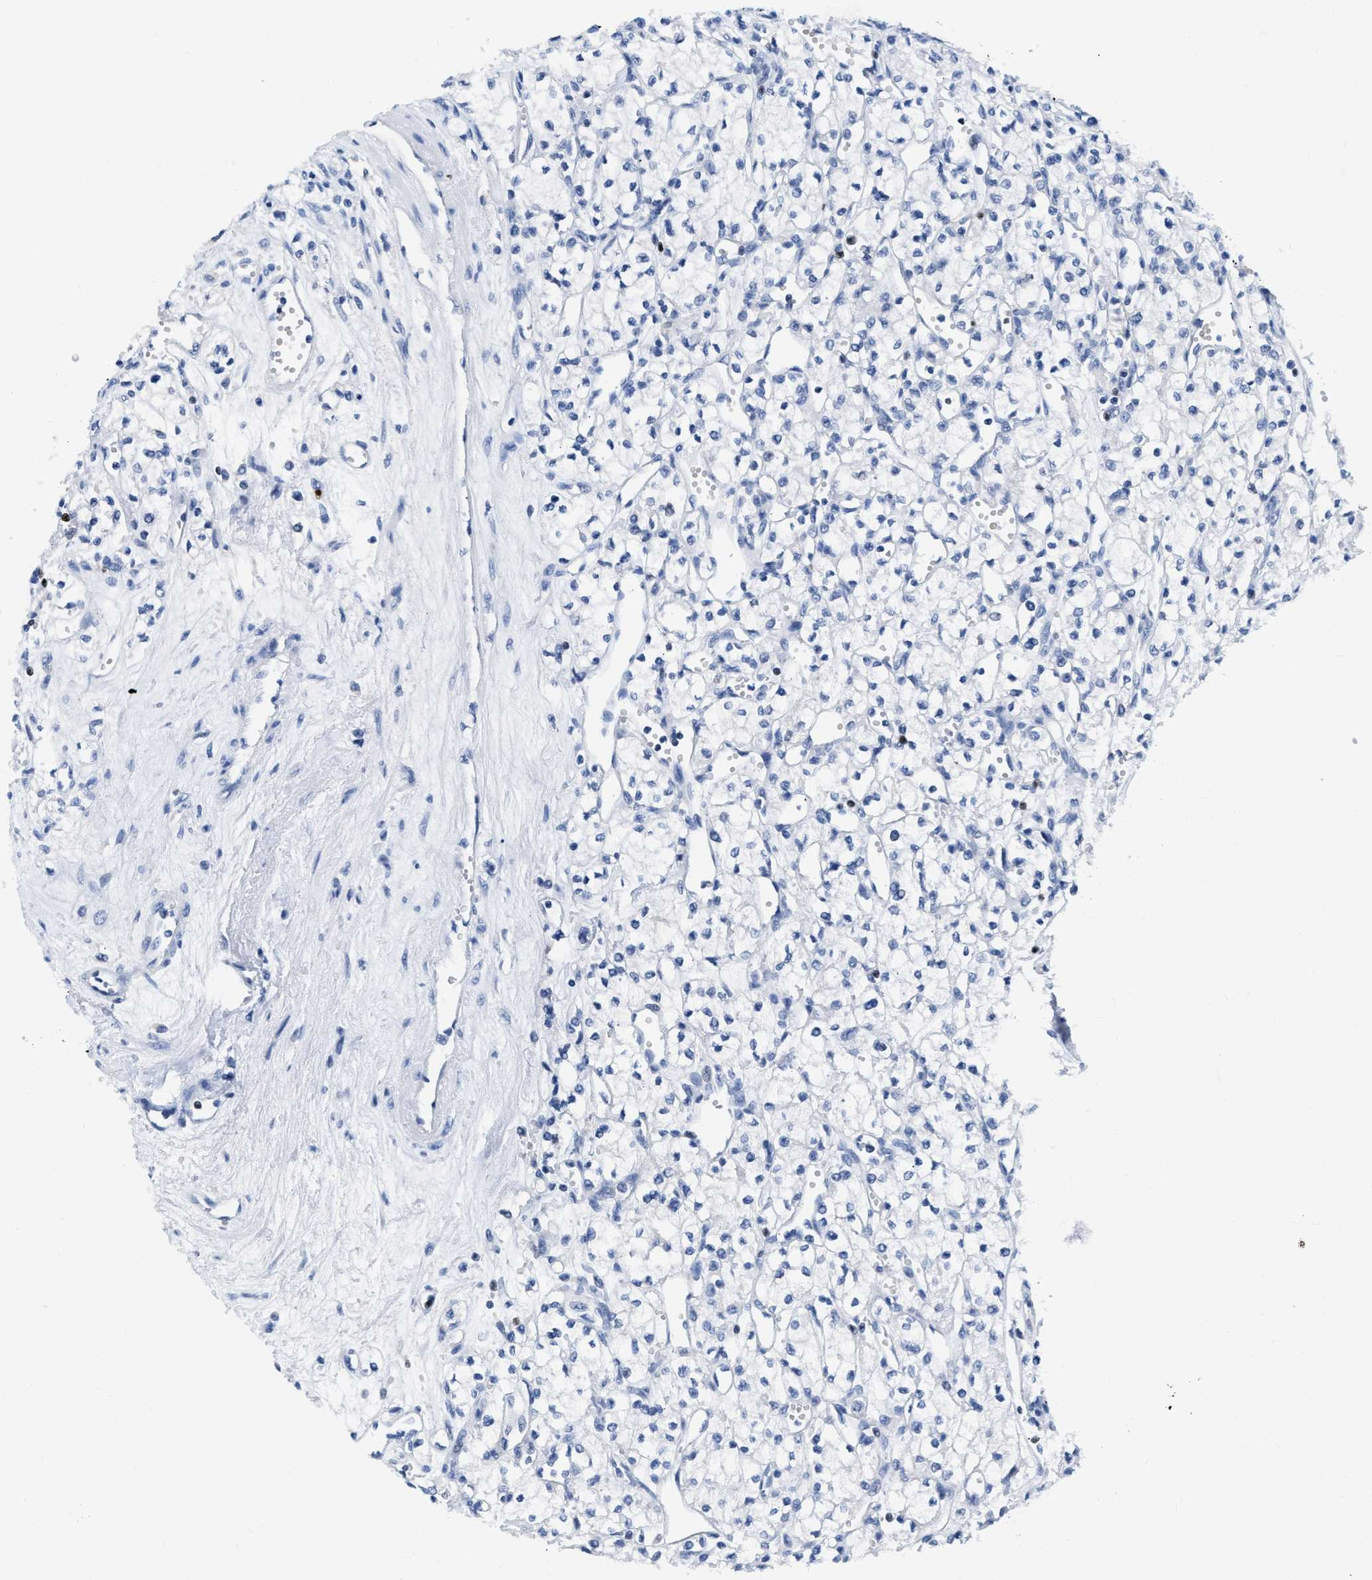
{"staining": {"intensity": "negative", "quantity": "none", "location": "none"}, "tissue": "renal cancer", "cell_type": "Tumor cells", "image_type": "cancer", "snomed": [{"axis": "morphology", "description": "Adenocarcinoma, NOS"}, {"axis": "topography", "description": "Kidney"}], "caption": "There is no significant staining in tumor cells of renal cancer.", "gene": "TCF7", "patient": {"sex": "male", "age": 59}}